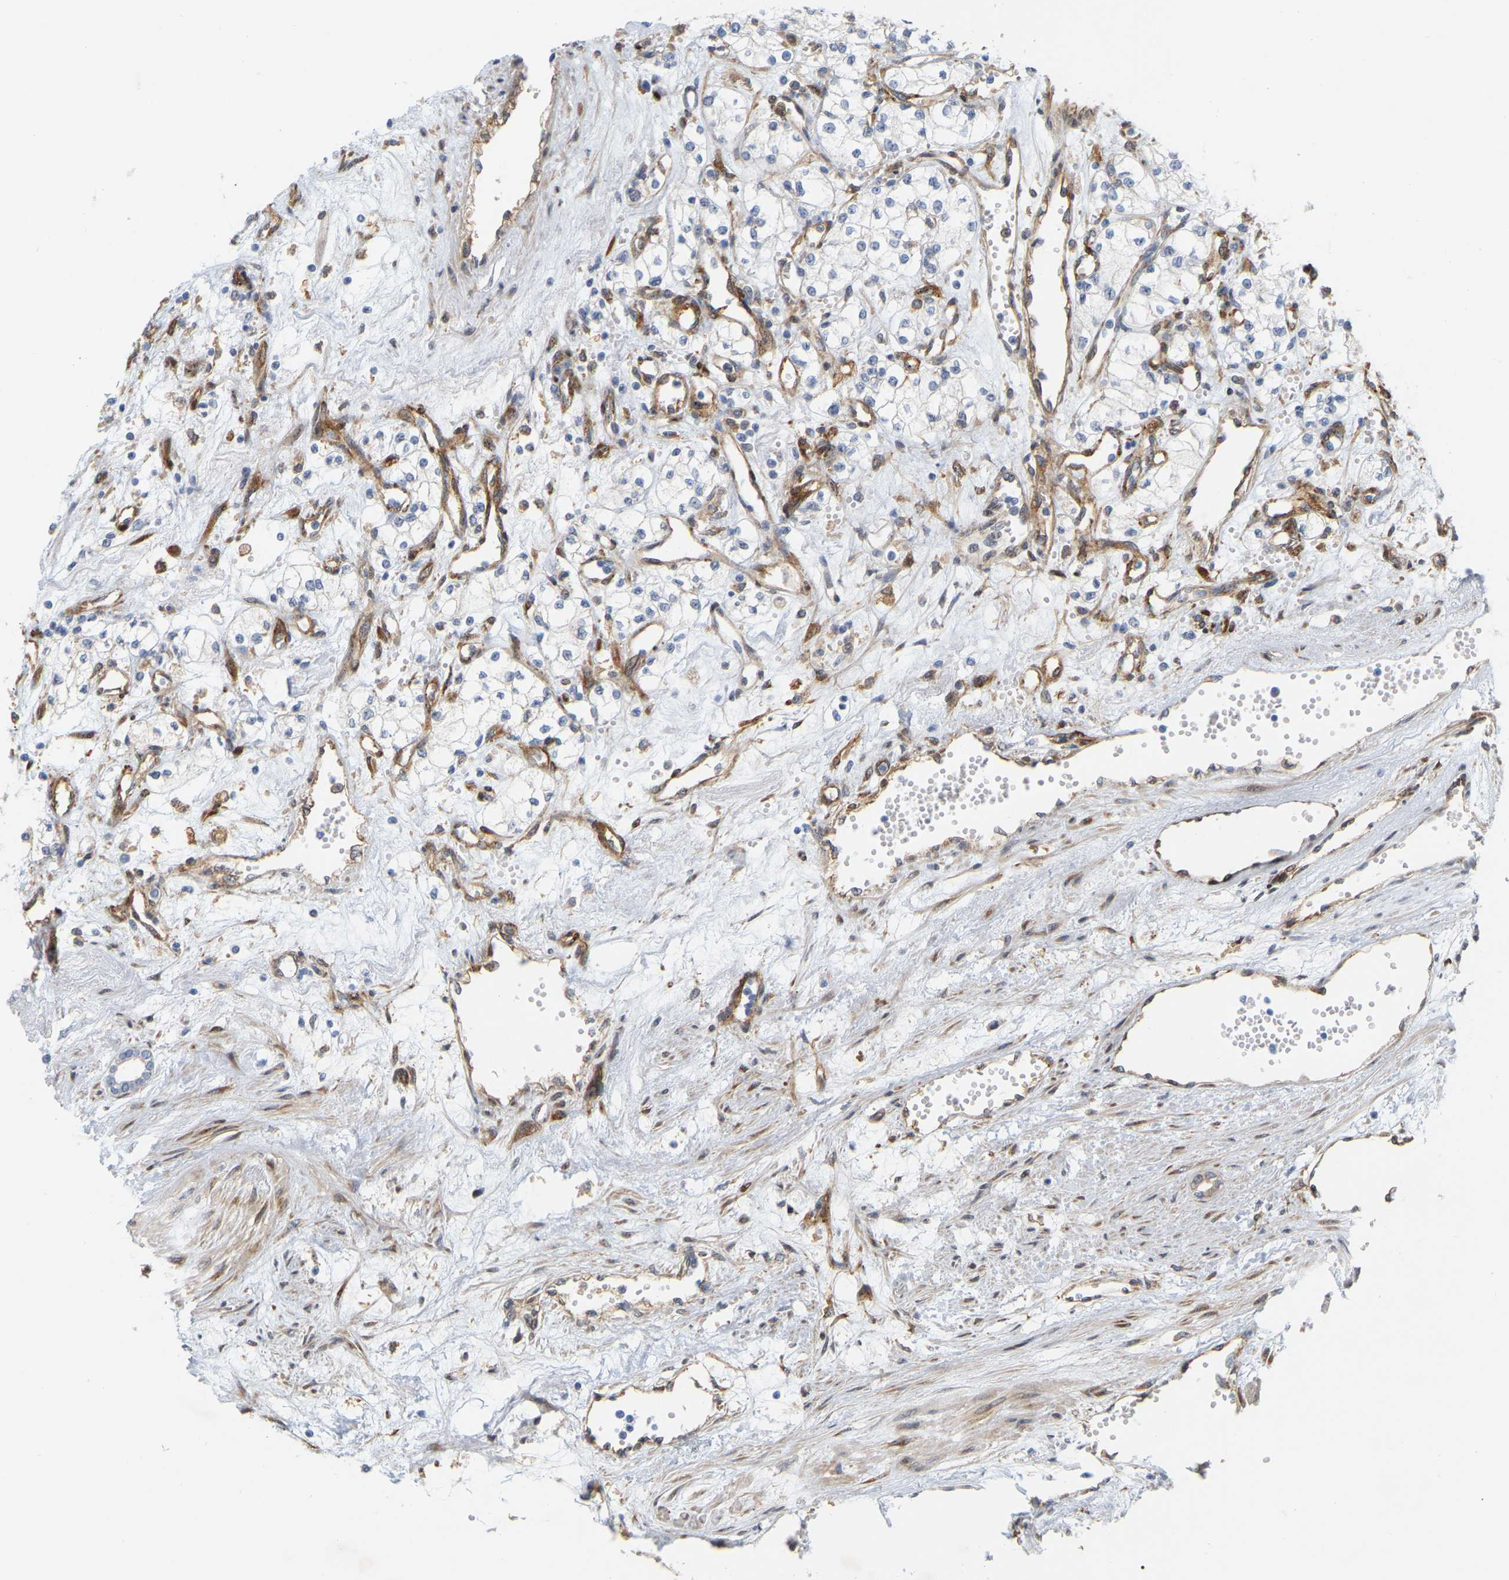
{"staining": {"intensity": "negative", "quantity": "none", "location": "none"}, "tissue": "renal cancer", "cell_type": "Tumor cells", "image_type": "cancer", "snomed": [{"axis": "morphology", "description": "Adenocarcinoma, NOS"}, {"axis": "topography", "description": "Kidney"}], "caption": "Tumor cells show no significant protein staining in renal cancer.", "gene": "RAPH1", "patient": {"sex": "male", "age": 59}}